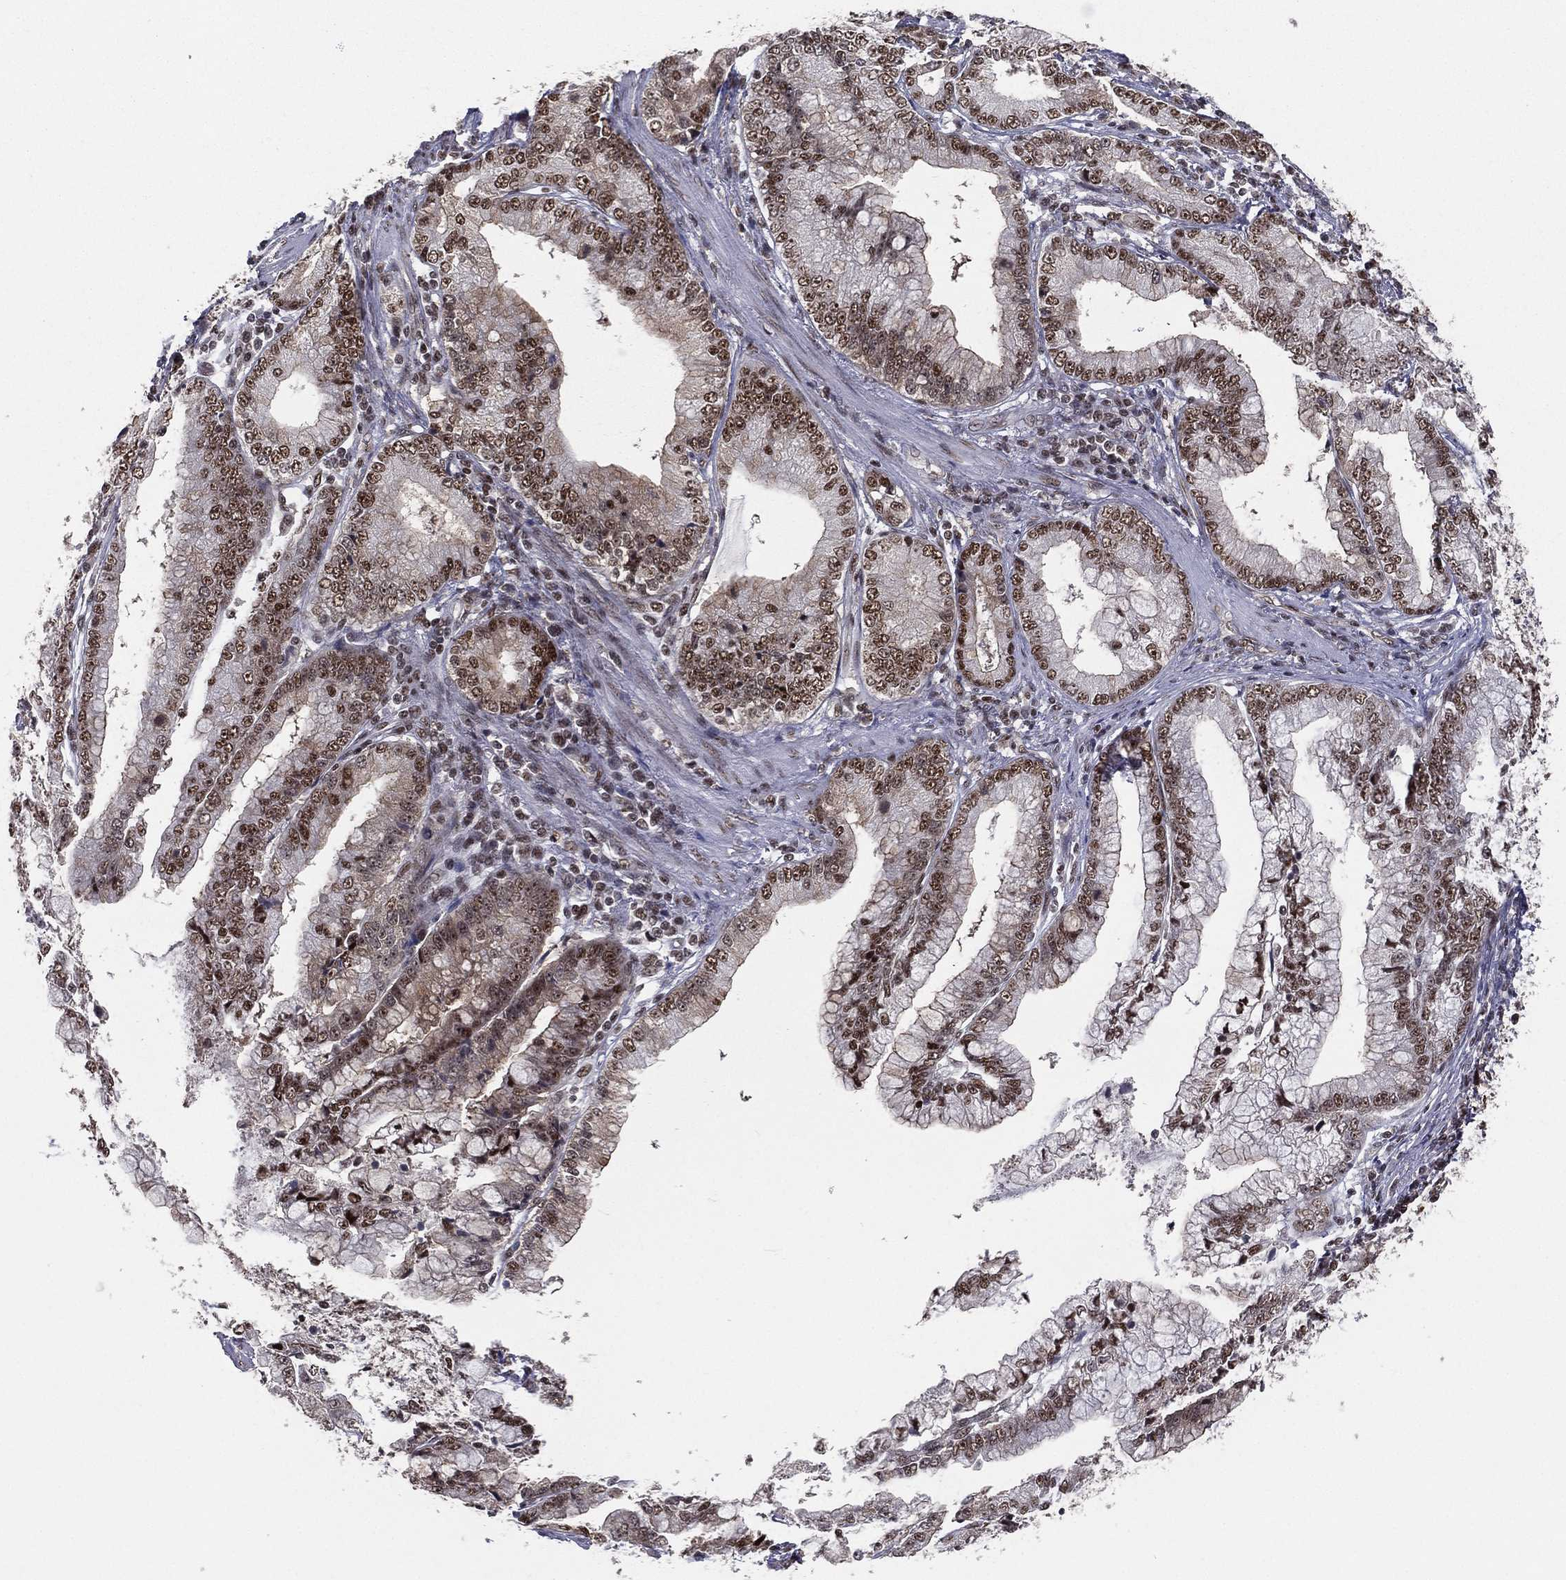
{"staining": {"intensity": "strong", "quantity": "25%-75%", "location": "nuclear"}, "tissue": "stomach cancer", "cell_type": "Tumor cells", "image_type": "cancer", "snomed": [{"axis": "morphology", "description": "Adenocarcinoma, NOS"}, {"axis": "topography", "description": "Stomach, upper"}], "caption": "Immunohistochemistry histopathology image of stomach adenocarcinoma stained for a protein (brown), which shows high levels of strong nuclear positivity in about 25%-75% of tumor cells.", "gene": "GPALPP1", "patient": {"sex": "female", "age": 74}}